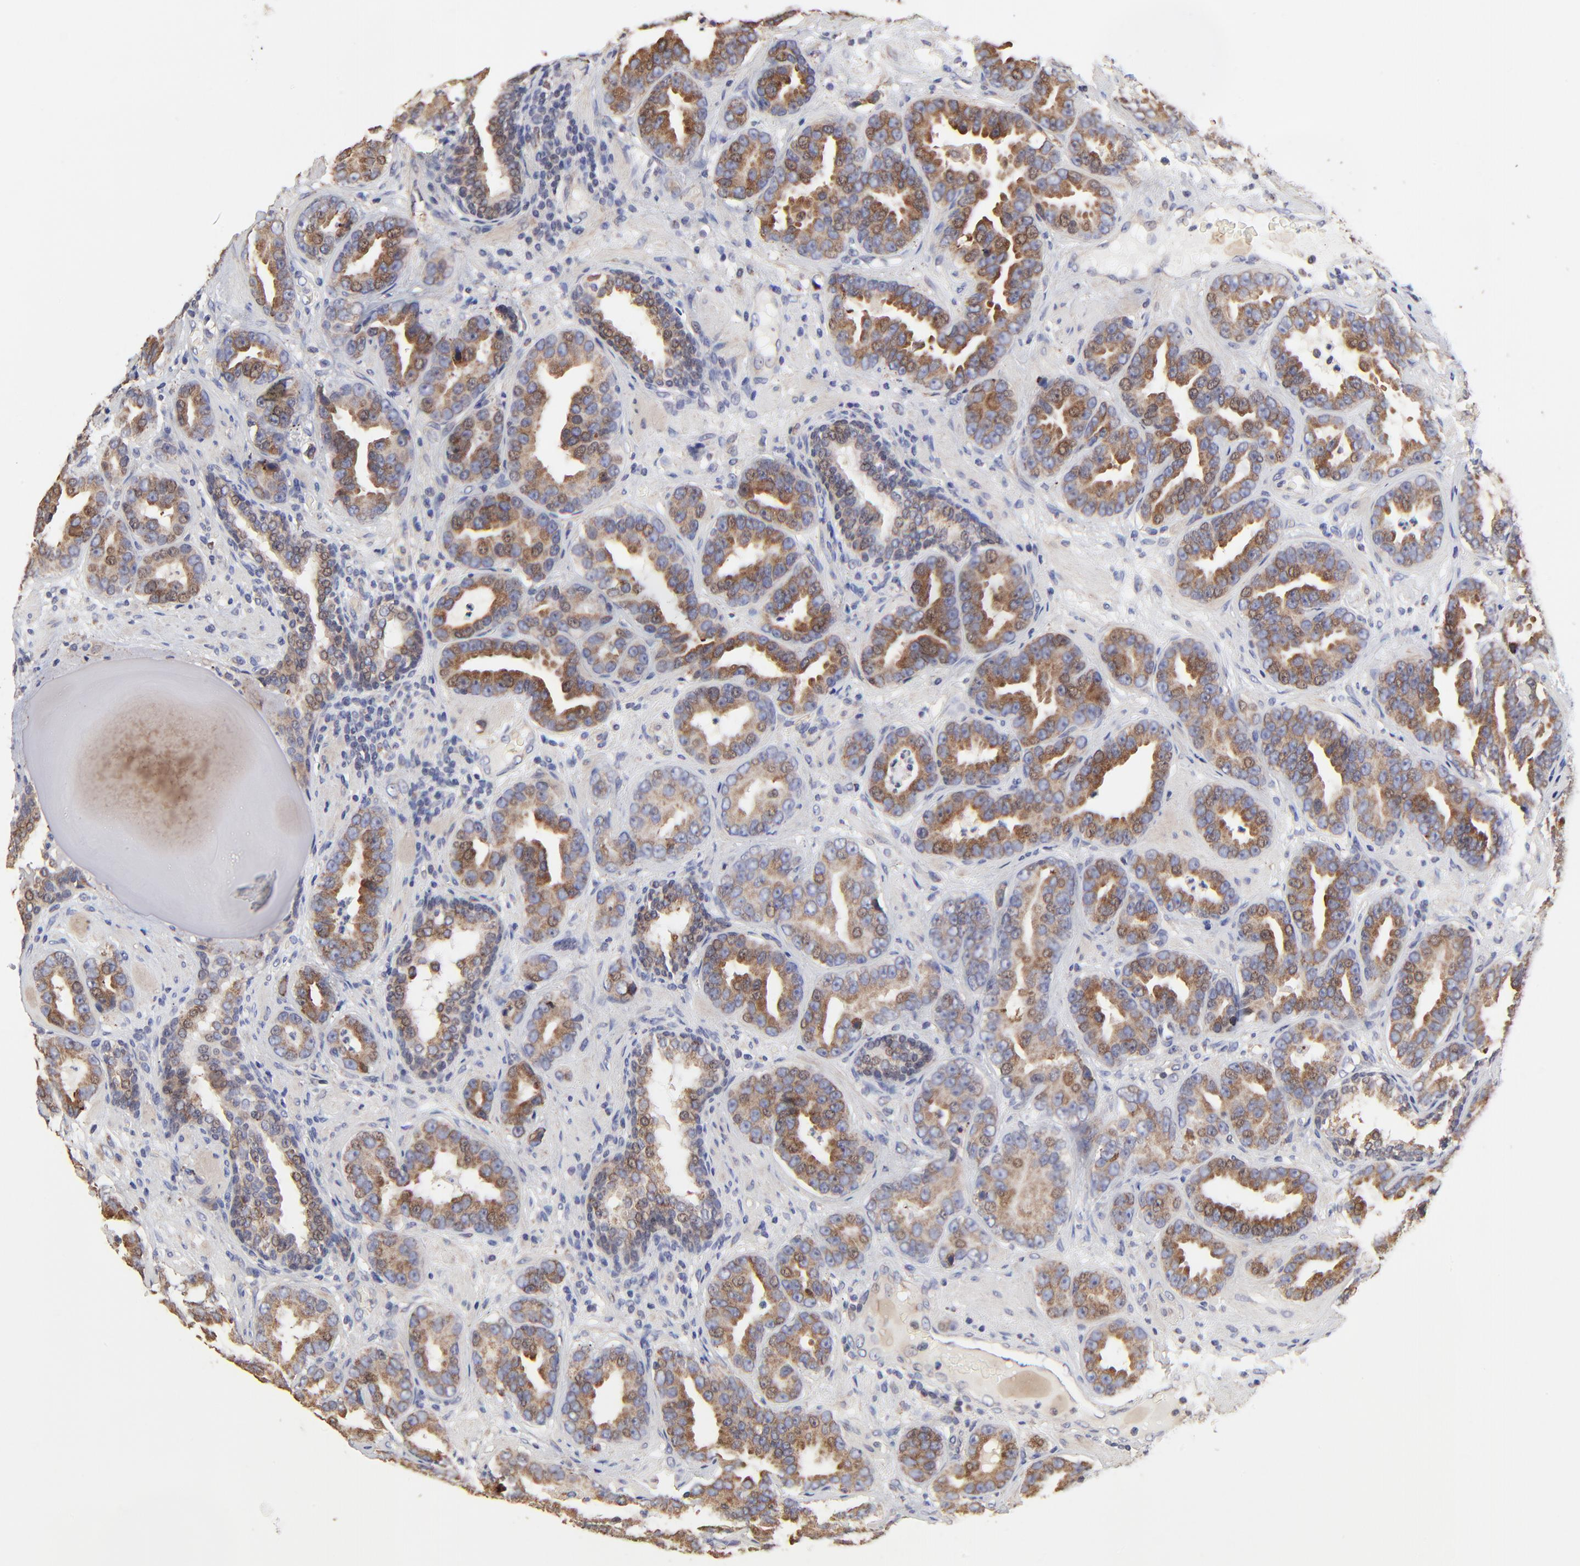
{"staining": {"intensity": "moderate", "quantity": ">75%", "location": "cytoplasmic/membranous"}, "tissue": "prostate cancer", "cell_type": "Tumor cells", "image_type": "cancer", "snomed": [{"axis": "morphology", "description": "Adenocarcinoma, Low grade"}, {"axis": "topography", "description": "Prostate"}], "caption": "Moderate cytoplasmic/membranous staining for a protein is seen in about >75% of tumor cells of prostate adenocarcinoma (low-grade) using IHC.", "gene": "ELP2", "patient": {"sex": "male", "age": 59}}